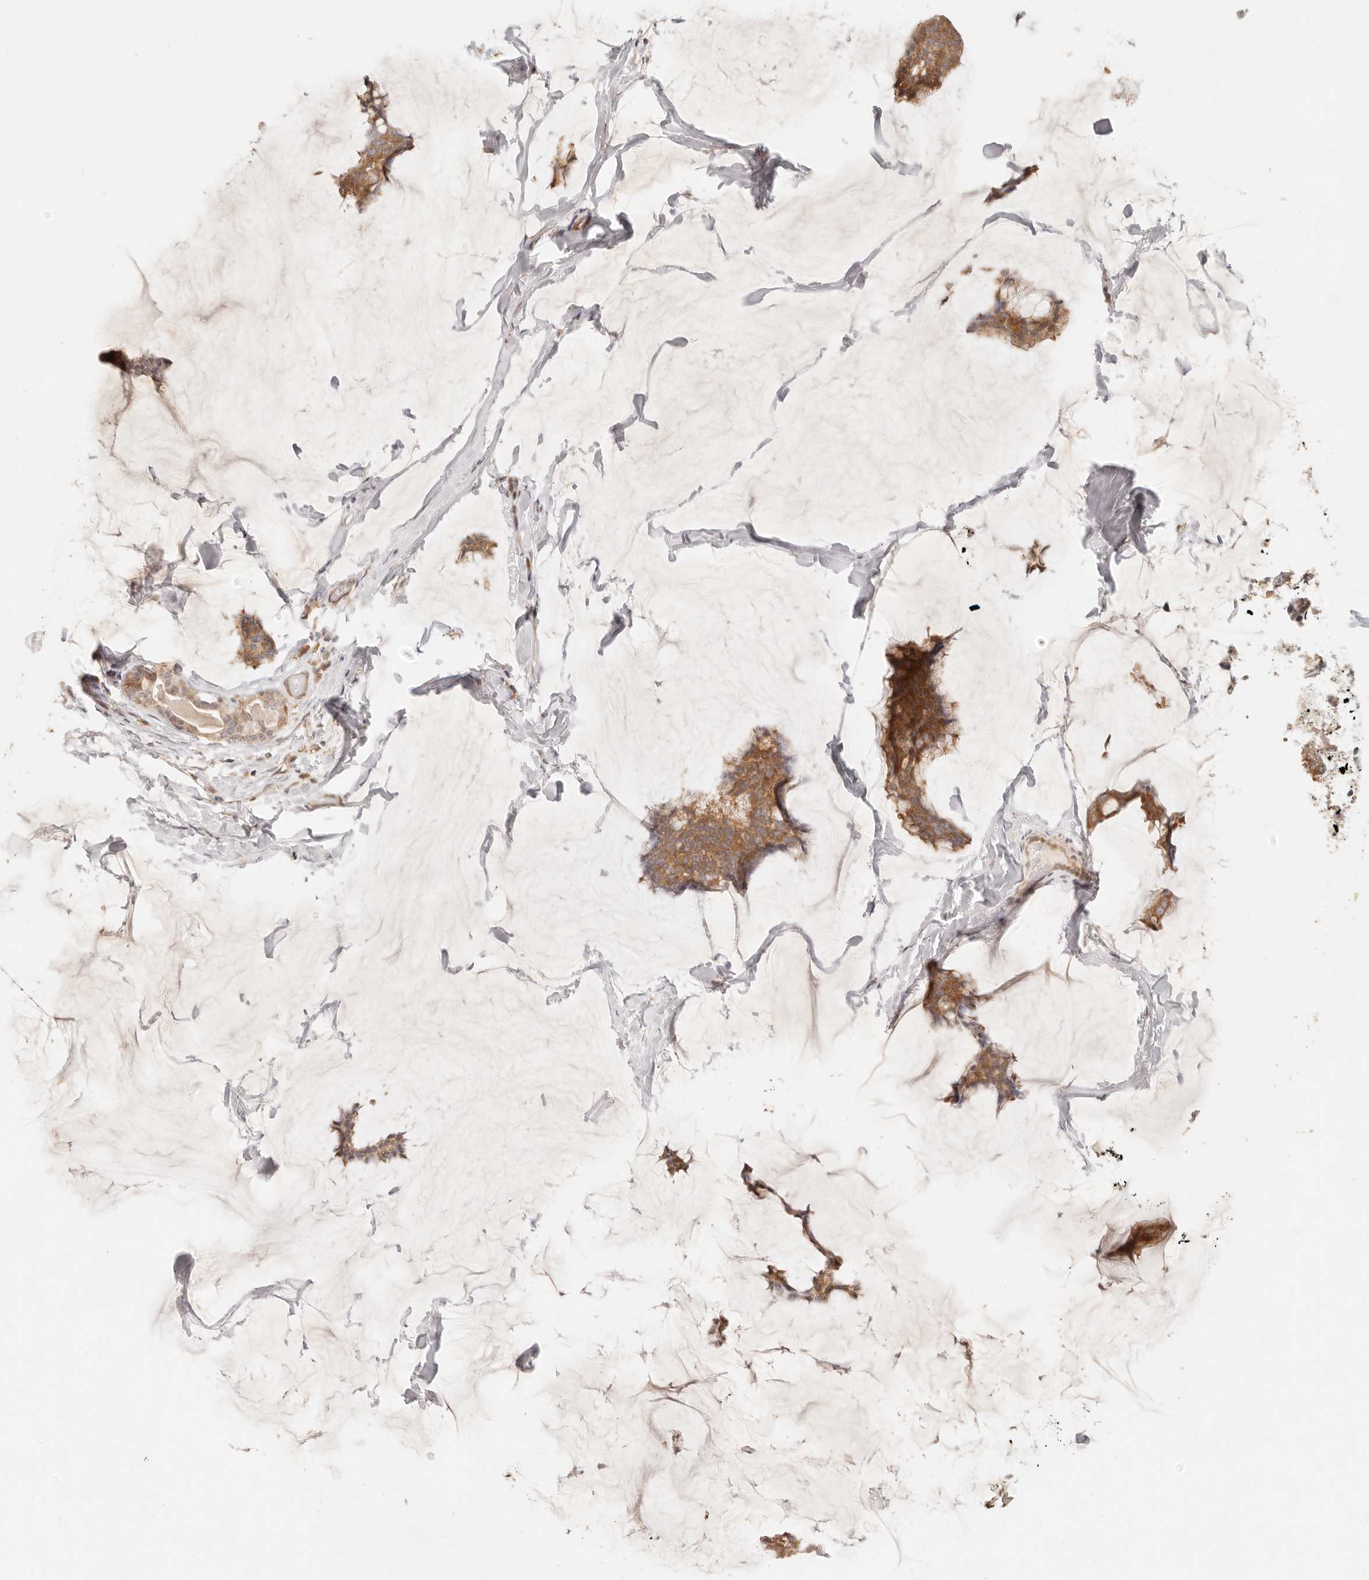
{"staining": {"intensity": "moderate", "quantity": ">75%", "location": "cytoplasmic/membranous"}, "tissue": "breast cancer", "cell_type": "Tumor cells", "image_type": "cancer", "snomed": [{"axis": "morphology", "description": "Duct carcinoma"}, {"axis": "topography", "description": "Breast"}], "caption": "Brown immunohistochemical staining in infiltrating ductal carcinoma (breast) displays moderate cytoplasmic/membranous staining in about >75% of tumor cells.", "gene": "TIMM17A", "patient": {"sex": "female", "age": 93}}